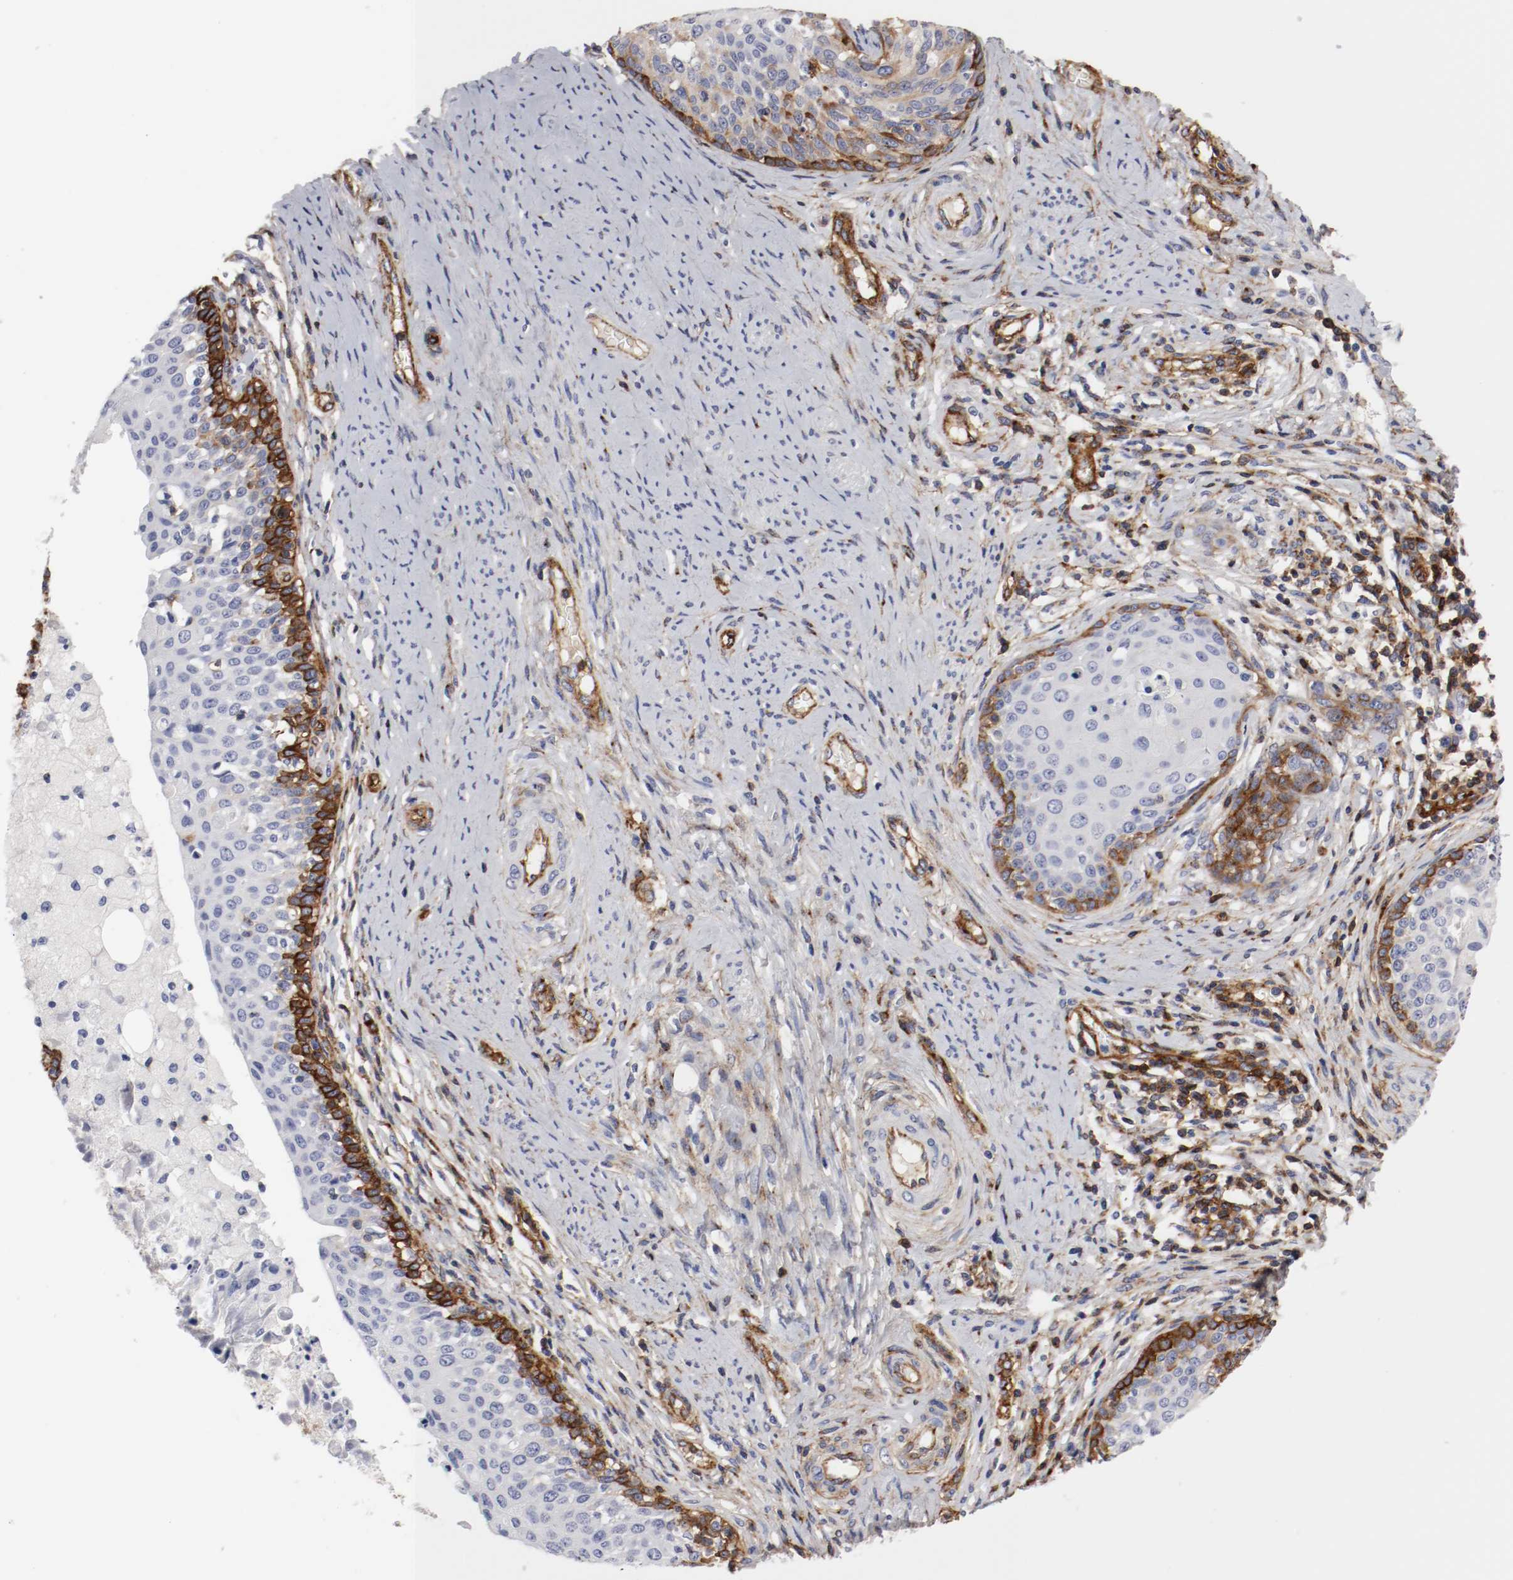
{"staining": {"intensity": "strong", "quantity": ">75%", "location": "cytoplasmic/membranous"}, "tissue": "cervical cancer", "cell_type": "Tumor cells", "image_type": "cancer", "snomed": [{"axis": "morphology", "description": "Squamous cell carcinoma, NOS"}, {"axis": "morphology", "description": "Adenocarcinoma, NOS"}, {"axis": "topography", "description": "Cervix"}], "caption": "Cervical cancer (adenocarcinoma) tissue shows strong cytoplasmic/membranous staining in about >75% of tumor cells", "gene": "IFITM1", "patient": {"sex": "female", "age": 52}}